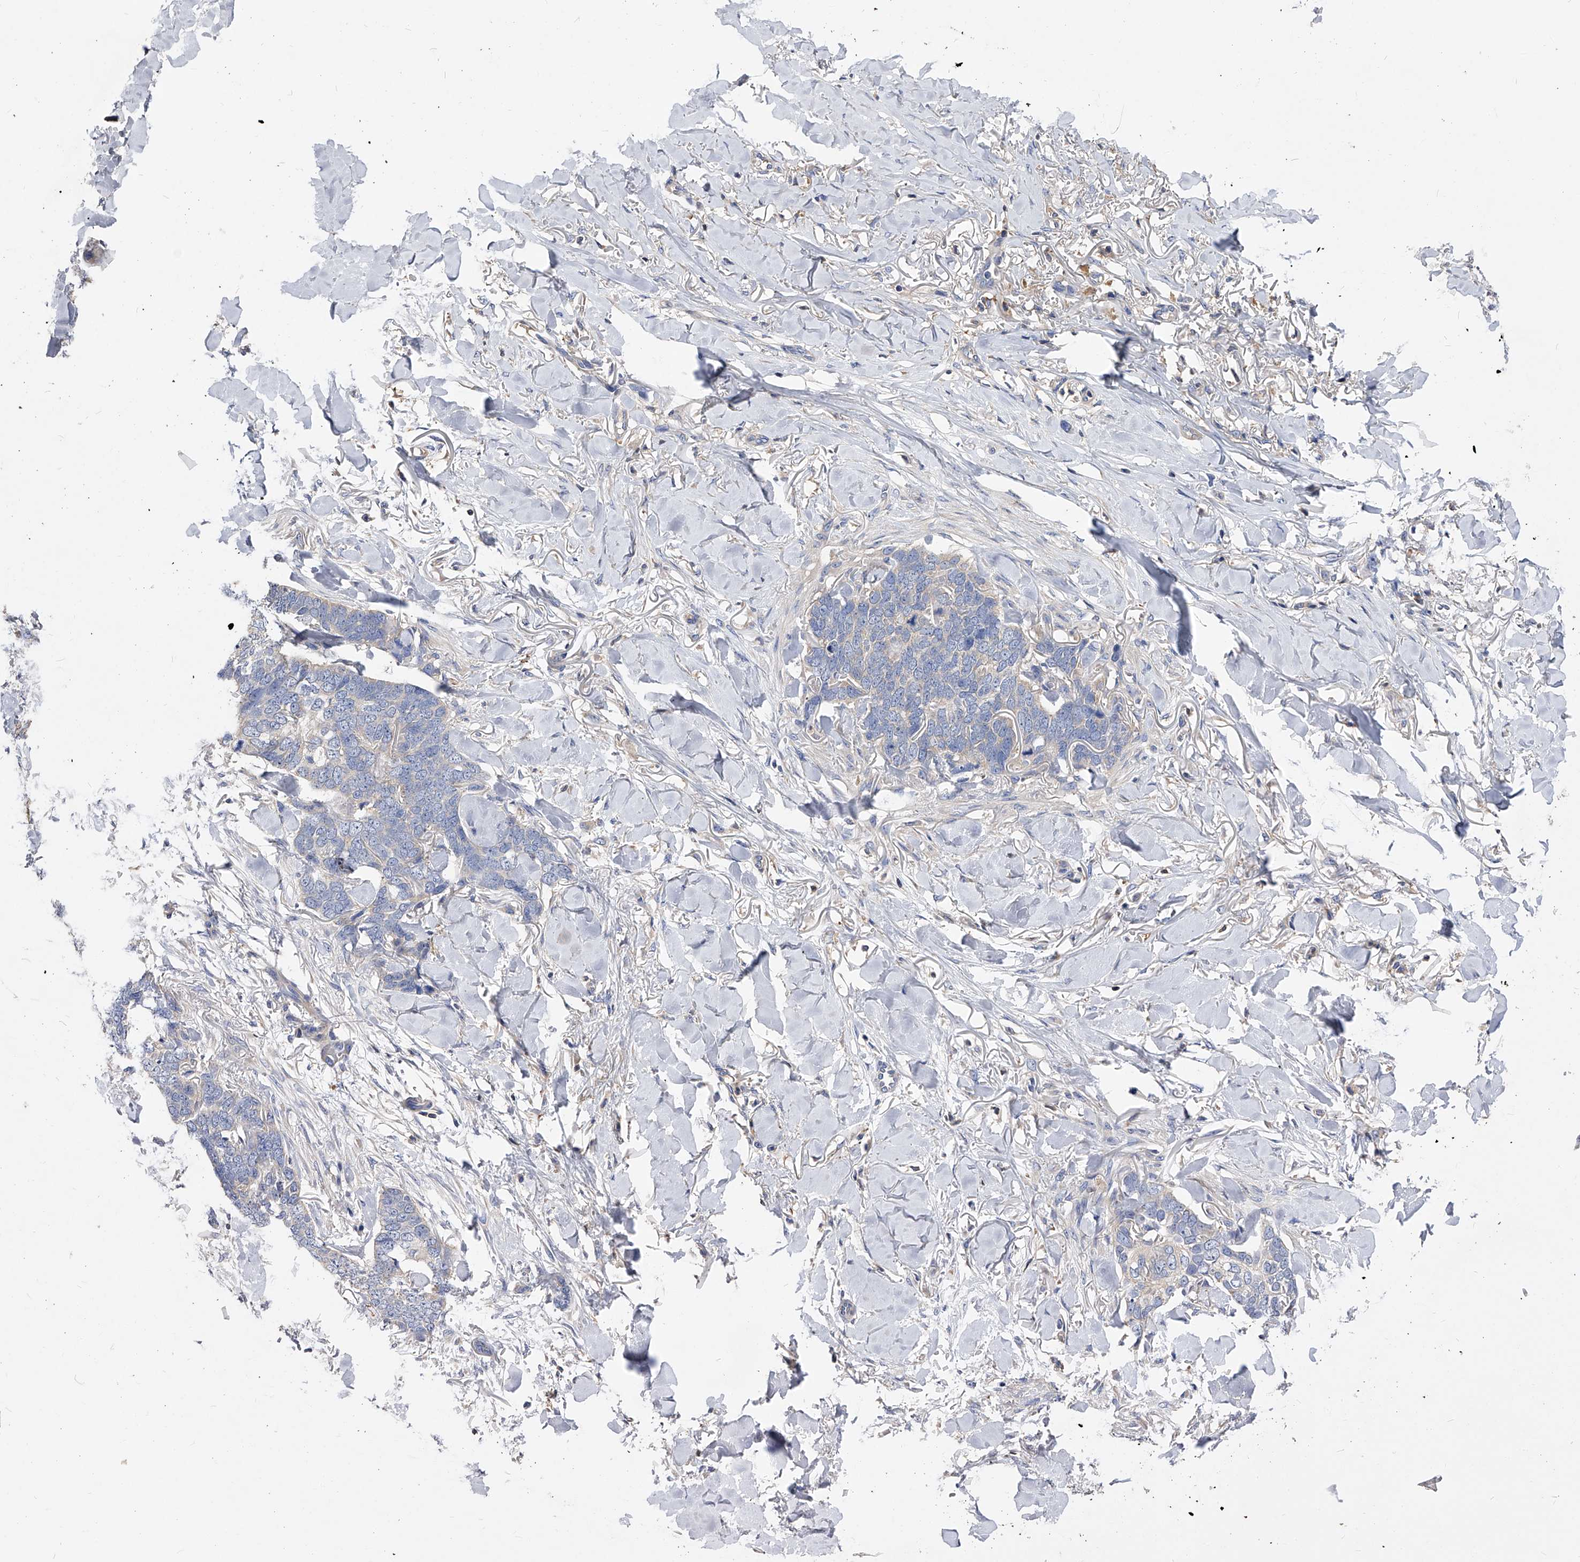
{"staining": {"intensity": "negative", "quantity": "none", "location": "none"}, "tissue": "skin cancer", "cell_type": "Tumor cells", "image_type": "cancer", "snomed": [{"axis": "morphology", "description": "Normal tissue, NOS"}, {"axis": "morphology", "description": "Basal cell carcinoma"}, {"axis": "topography", "description": "Skin"}], "caption": "Skin cancer (basal cell carcinoma) was stained to show a protein in brown. There is no significant positivity in tumor cells.", "gene": "APEH", "patient": {"sex": "male", "age": 77}}